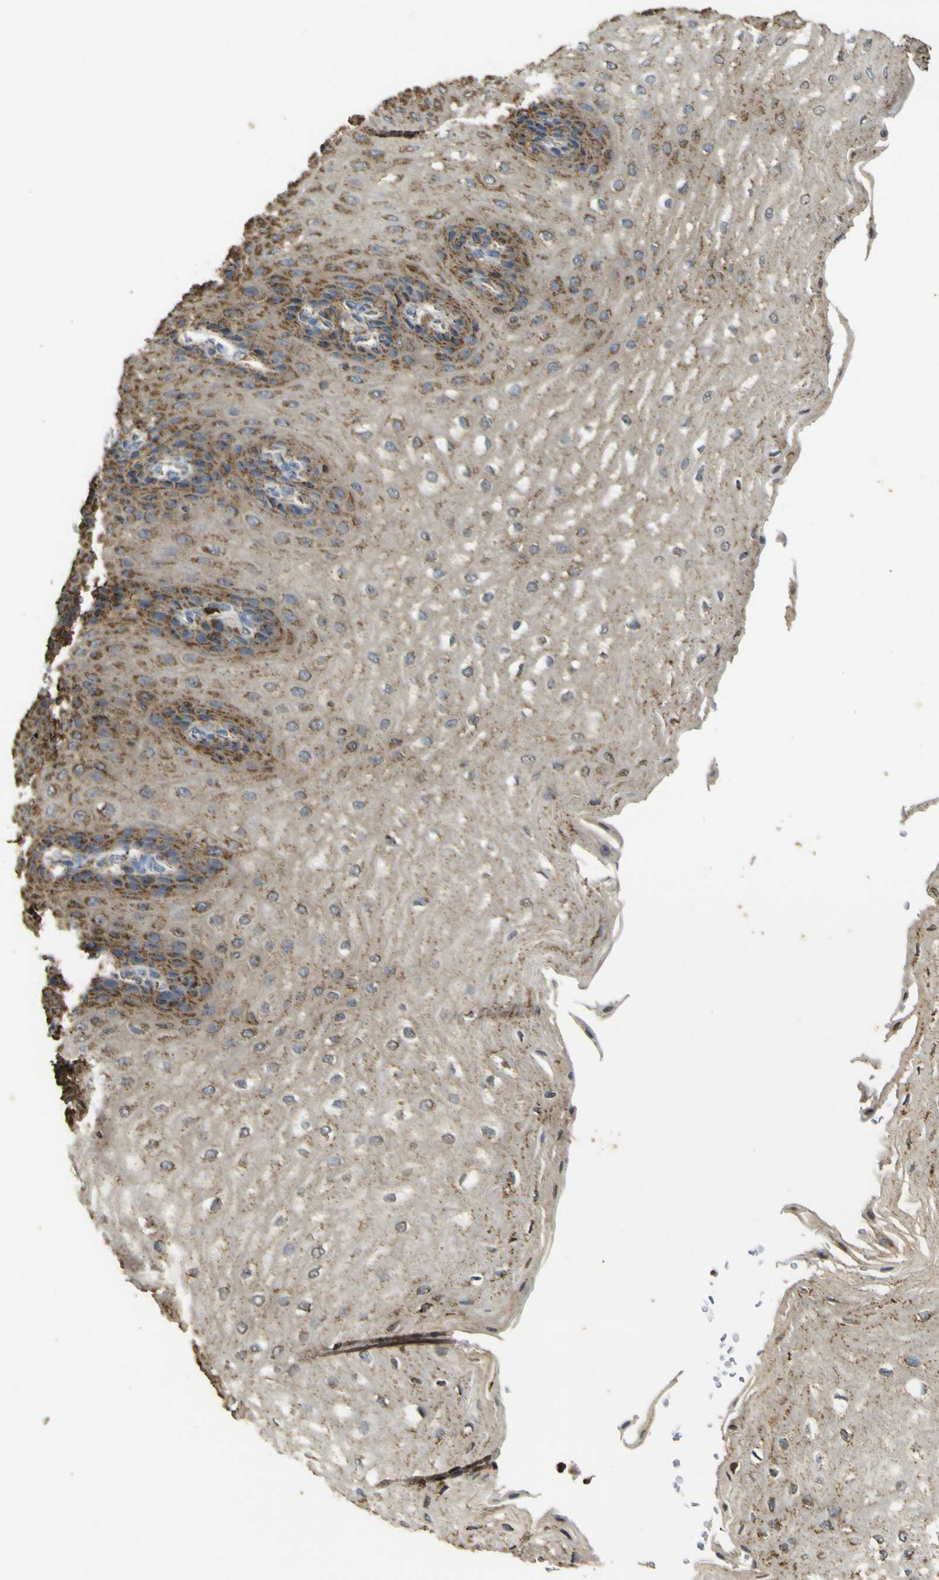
{"staining": {"intensity": "moderate", "quantity": "25%-75%", "location": "cytoplasmic/membranous"}, "tissue": "esophagus", "cell_type": "Squamous epithelial cells", "image_type": "normal", "snomed": [{"axis": "morphology", "description": "Normal tissue, NOS"}, {"axis": "topography", "description": "Esophagus"}], "caption": "Immunohistochemistry photomicrograph of benign esophagus: esophagus stained using IHC reveals medium levels of moderate protein expression localized specifically in the cytoplasmic/membranous of squamous epithelial cells, appearing as a cytoplasmic/membranous brown color.", "gene": "ACSL3", "patient": {"sex": "male", "age": 54}}